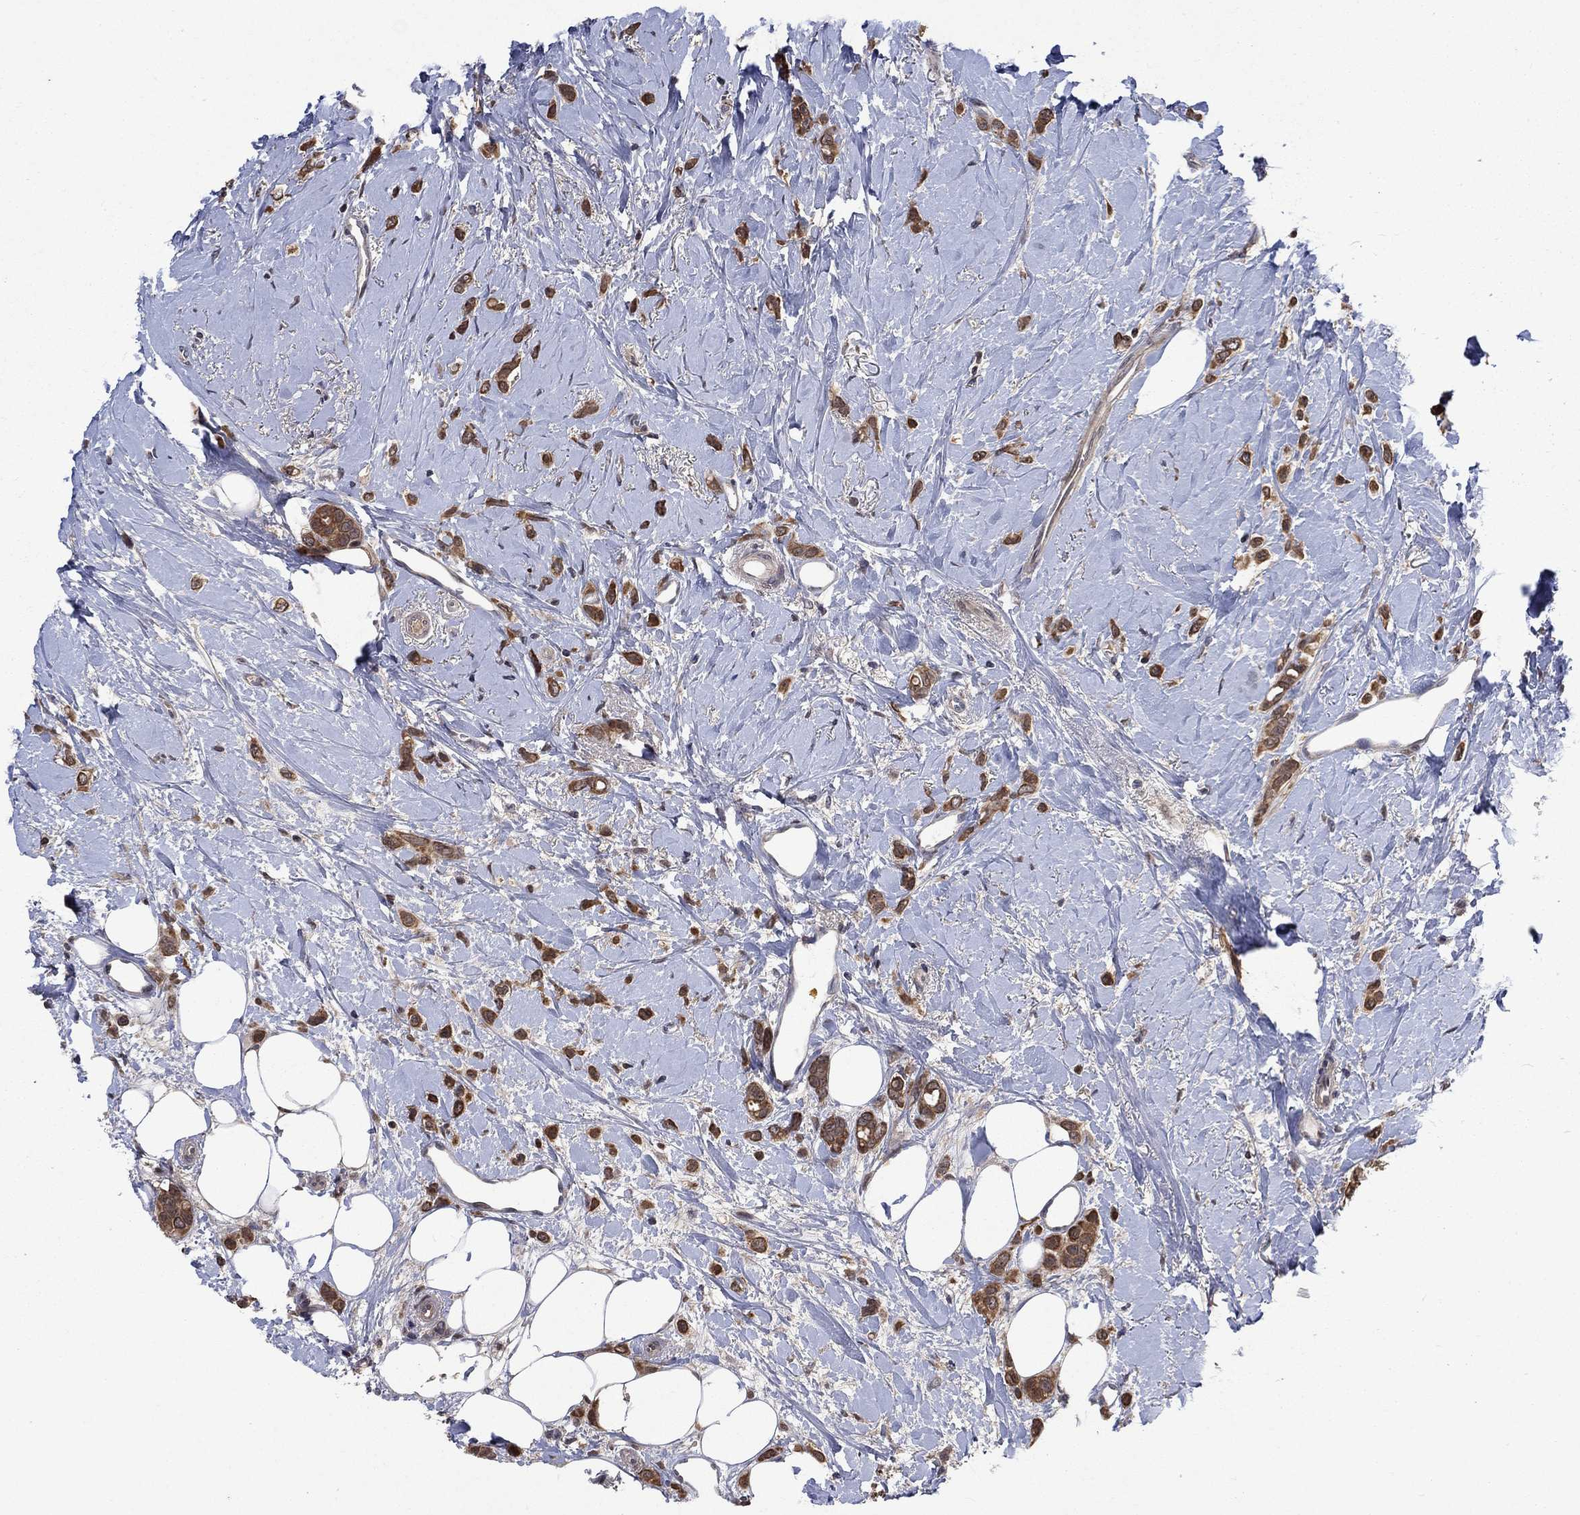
{"staining": {"intensity": "strong", "quantity": ">75%", "location": "cytoplasmic/membranous"}, "tissue": "breast cancer", "cell_type": "Tumor cells", "image_type": "cancer", "snomed": [{"axis": "morphology", "description": "Lobular carcinoma"}, {"axis": "topography", "description": "Breast"}], "caption": "A photomicrograph of human breast cancer (lobular carcinoma) stained for a protein reveals strong cytoplasmic/membranous brown staining in tumor cells.", "gene": "IAH1", "patient": {"sex": "female", "age": 66}}